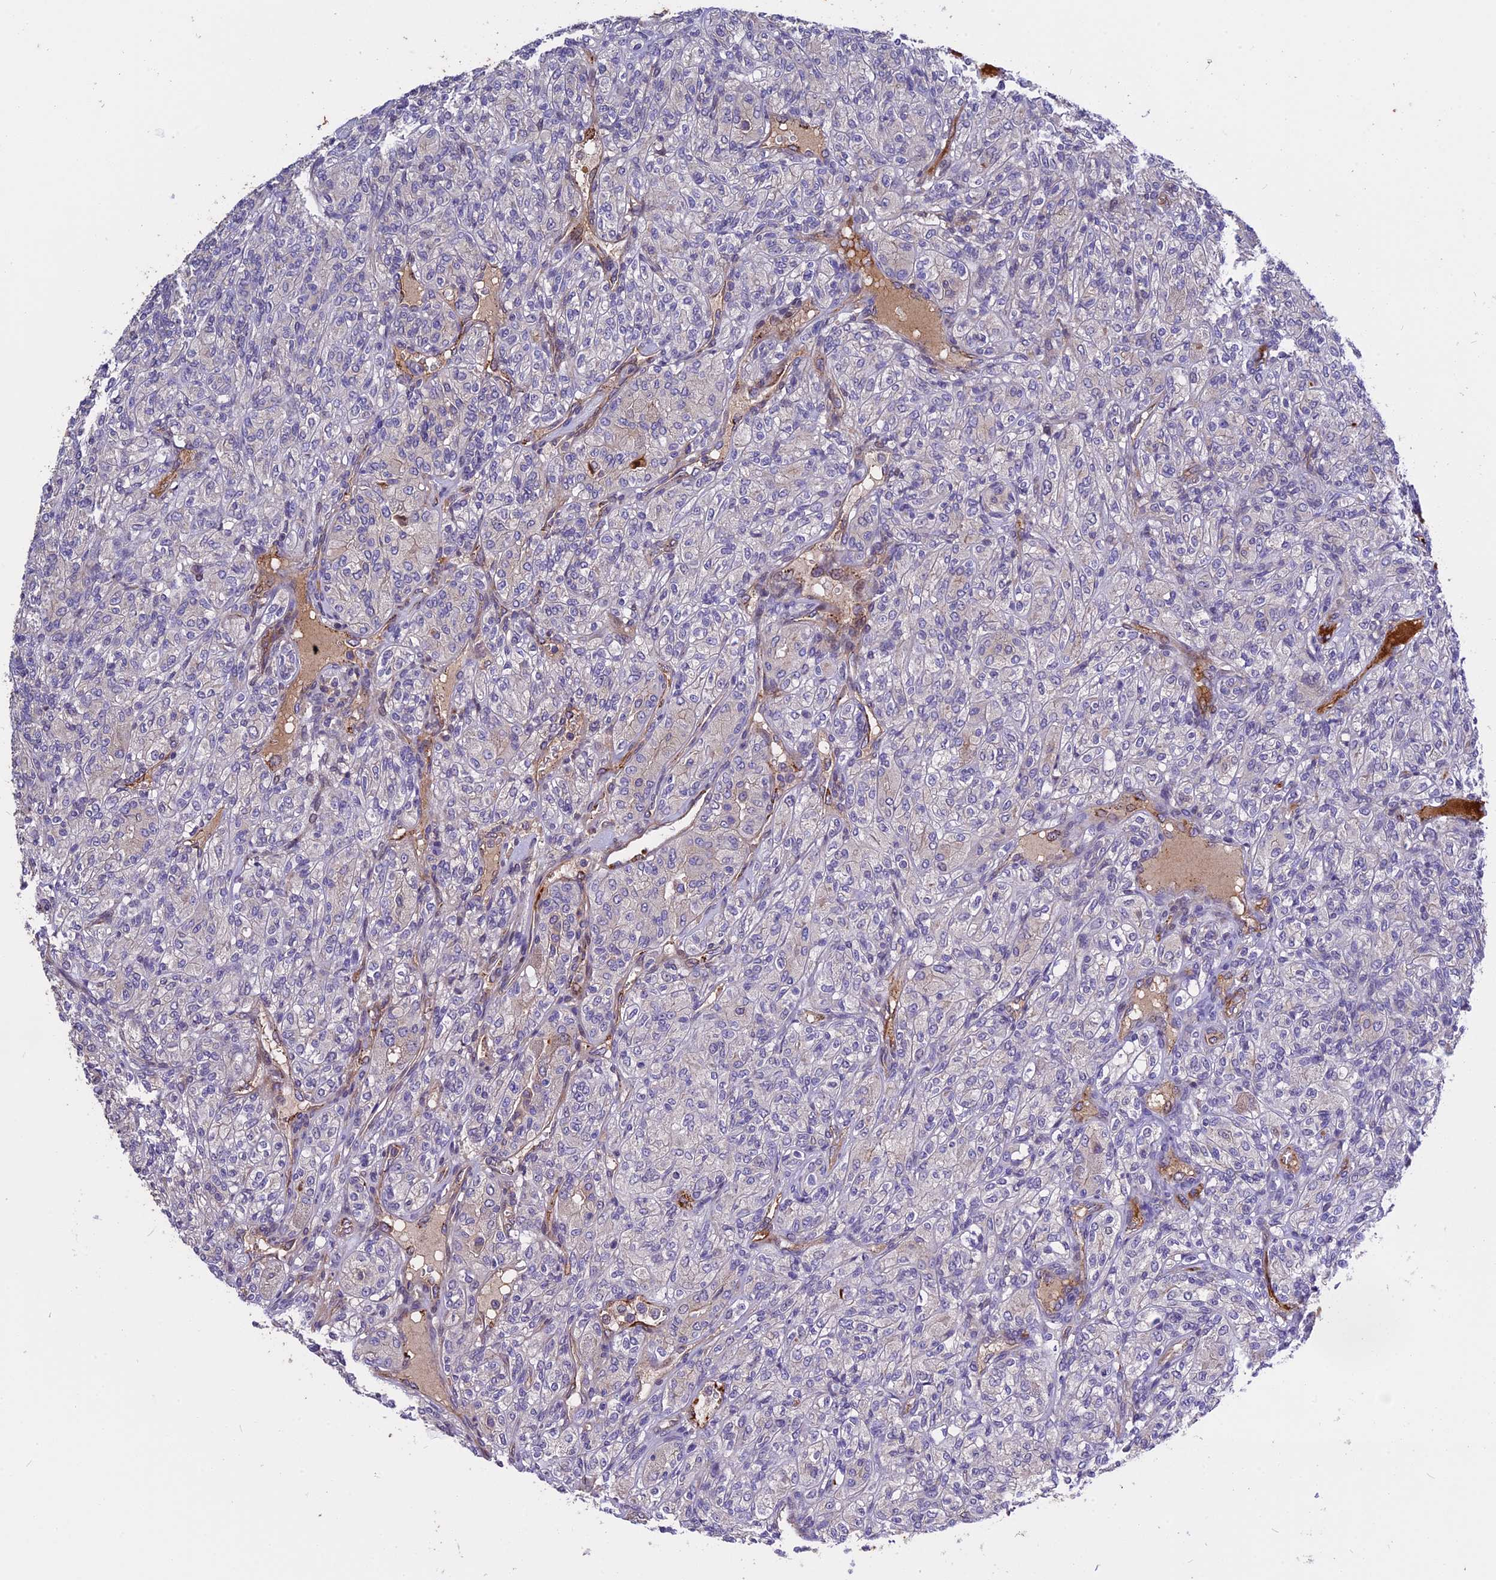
{"staining": {"intensity": "negative", "quantity": "none", "location": "none"}, "tissue": "renal cancer", "cell_type": "Tumor cells", "image_type": "cancer", "snomed": [{"axis": "morphology", "description": "Adenocarcinoma, NOS"}, {"axis": "topography", "description": "Kidney"}], "caption": "DAB immunohistochemical staining of human adenocarcinoma (renal) displays no significant expression in tumor cells.", "gene": "MFSD2A", "patient": {"sex": "male", "age": 77}}